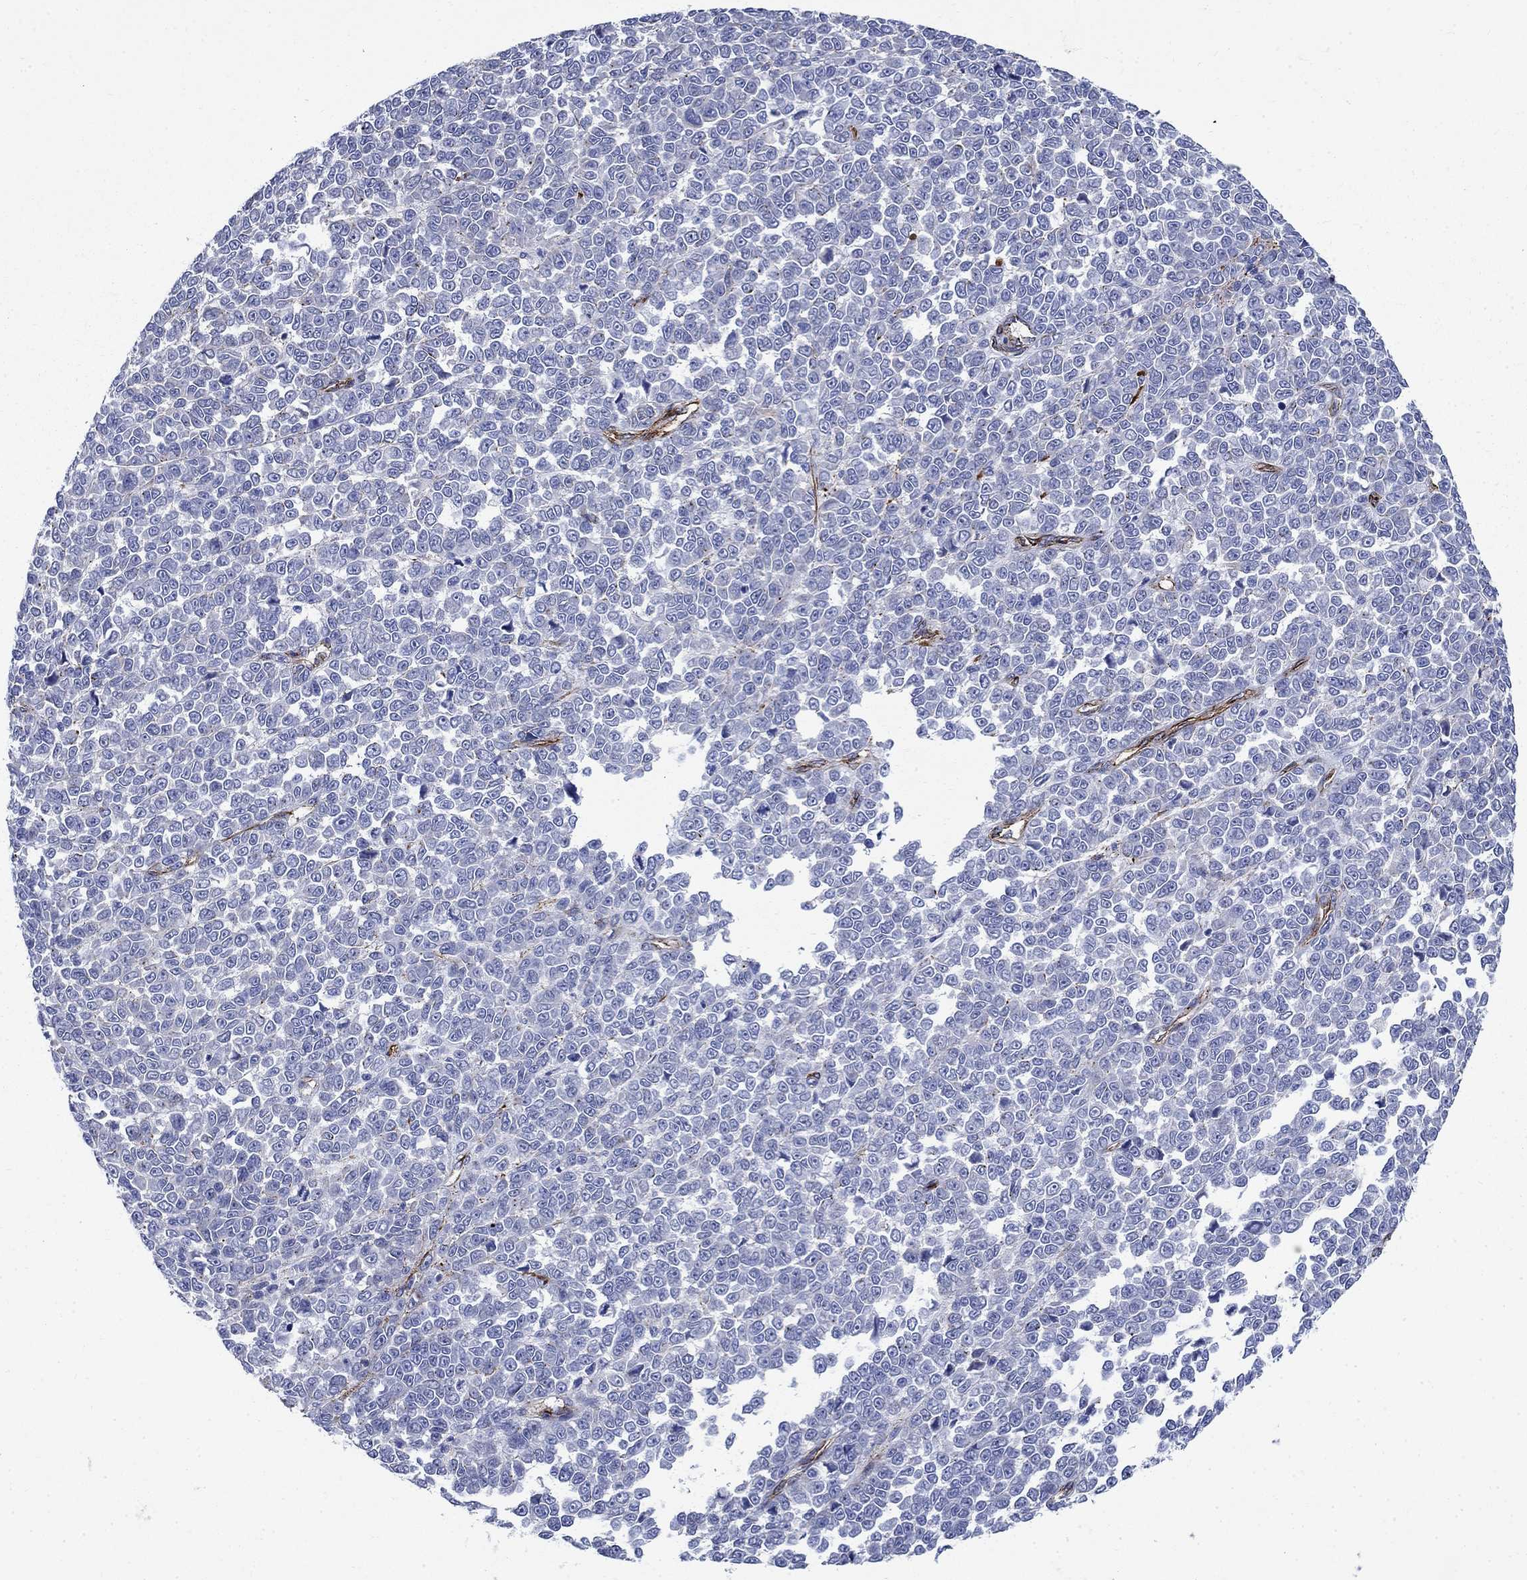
{"staining": {"intensity": "negative", "quantity": "none", "location": "none"}, "tissue": "melanoma", "cell_type": "Tumor cells", "image_type": "cancer", "snomed": [{"axis": "morphology", "description": "Malignant melanoma, NOS"}, {"axis": "topography", "description": "Skin"}], "caption": "This is an IHC image of malignant melanoma. There is no positivity in tumor cells.", "gene": "VTN", "patient": {"sex": "female", "age": 95}}